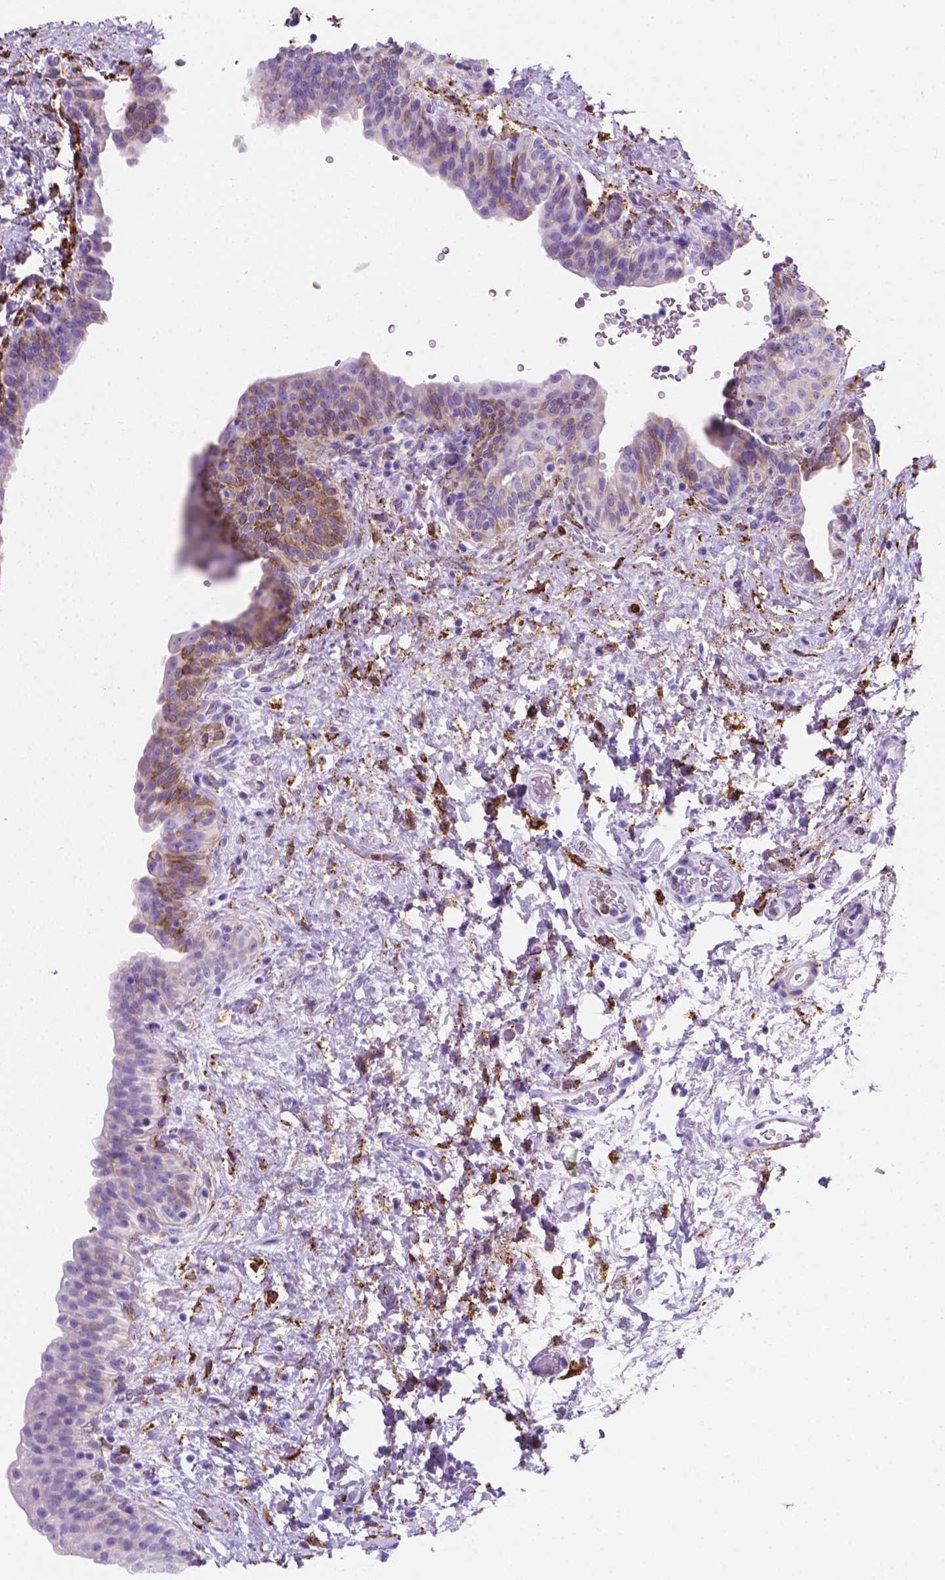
{"staining": {"intensity": "moderate", "quantity": "<25%", "location": "cytoplasmic/membranous"}, "tissue": "urinary bladder", "cell_type": "Urothelial cells", "image_type": "normal", "snomed": [{"axis": "morphology", "description": "Normal tissue, NOS"}, {"axis": "topography", "description": "Urinary bladder"}], "caption": "The photomicrograph reveals staining of benign urinary bladder, revealing moderate cytoplasmic/membranous protein positivity (brown color) within urothelial cells. (Stains: DAB (3,3'-diaminobenzidine) in brown, nuclei in blue, Microscopy: brightfield microscopy at high magnification).", "gene": "MACF1", "patient": {"sex": "male", "age": 69}}